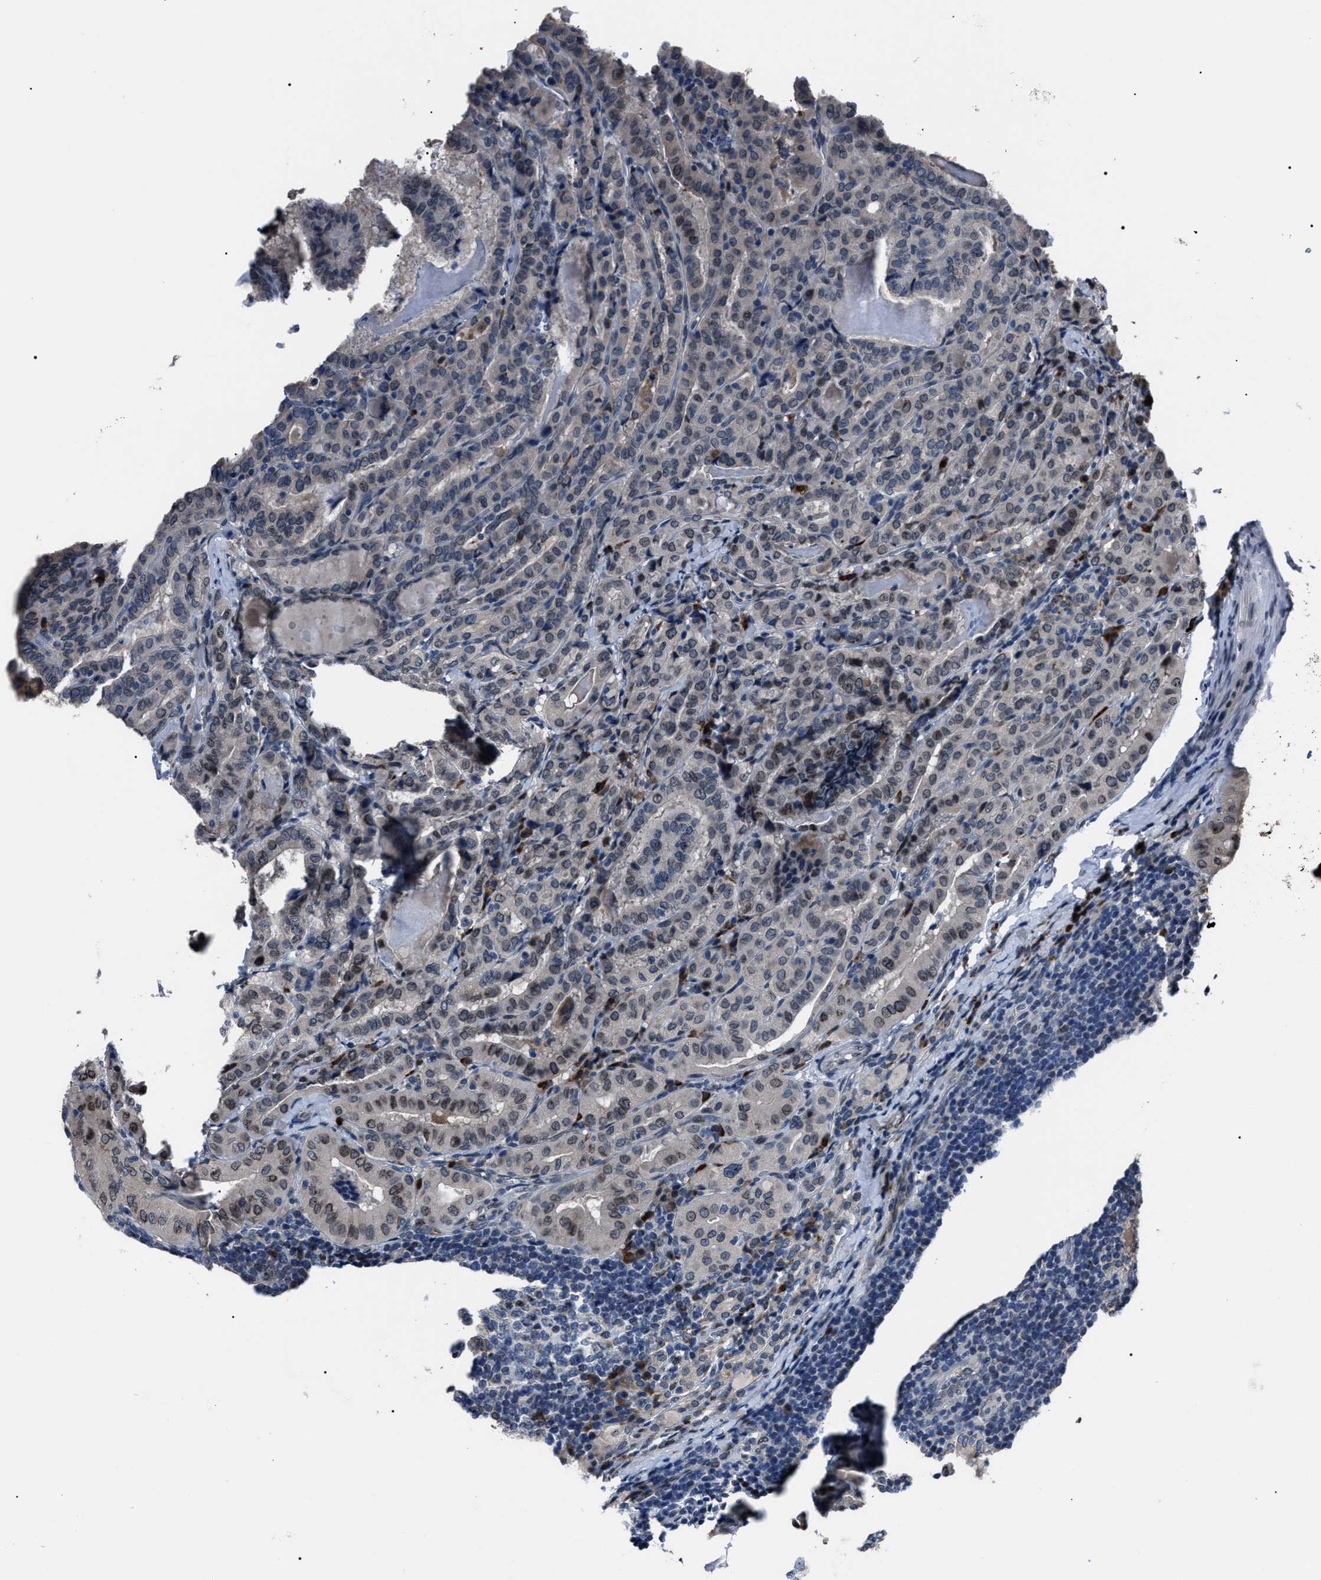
{"staining": {"intensity": "weak", "quantity": "<25%", "location": "cytoplasmic/membranous"}, "tissue": "thyroid cancer", "cell_type": "Tumor cells", "image_type": "cancer", "snomed": [{"axis": "morphology", "description": "Papillary adenocarcinoma, NOS"}, {"axis": "topography", "description": "Thyroid gland"}], "caption": "A histopathology image of human thyroid cancer (papillary adenocarcinoma) is negative for staining in tumor cells.", "gene": "LRRC14", "patient": {"sex": "female", "age": 42}}